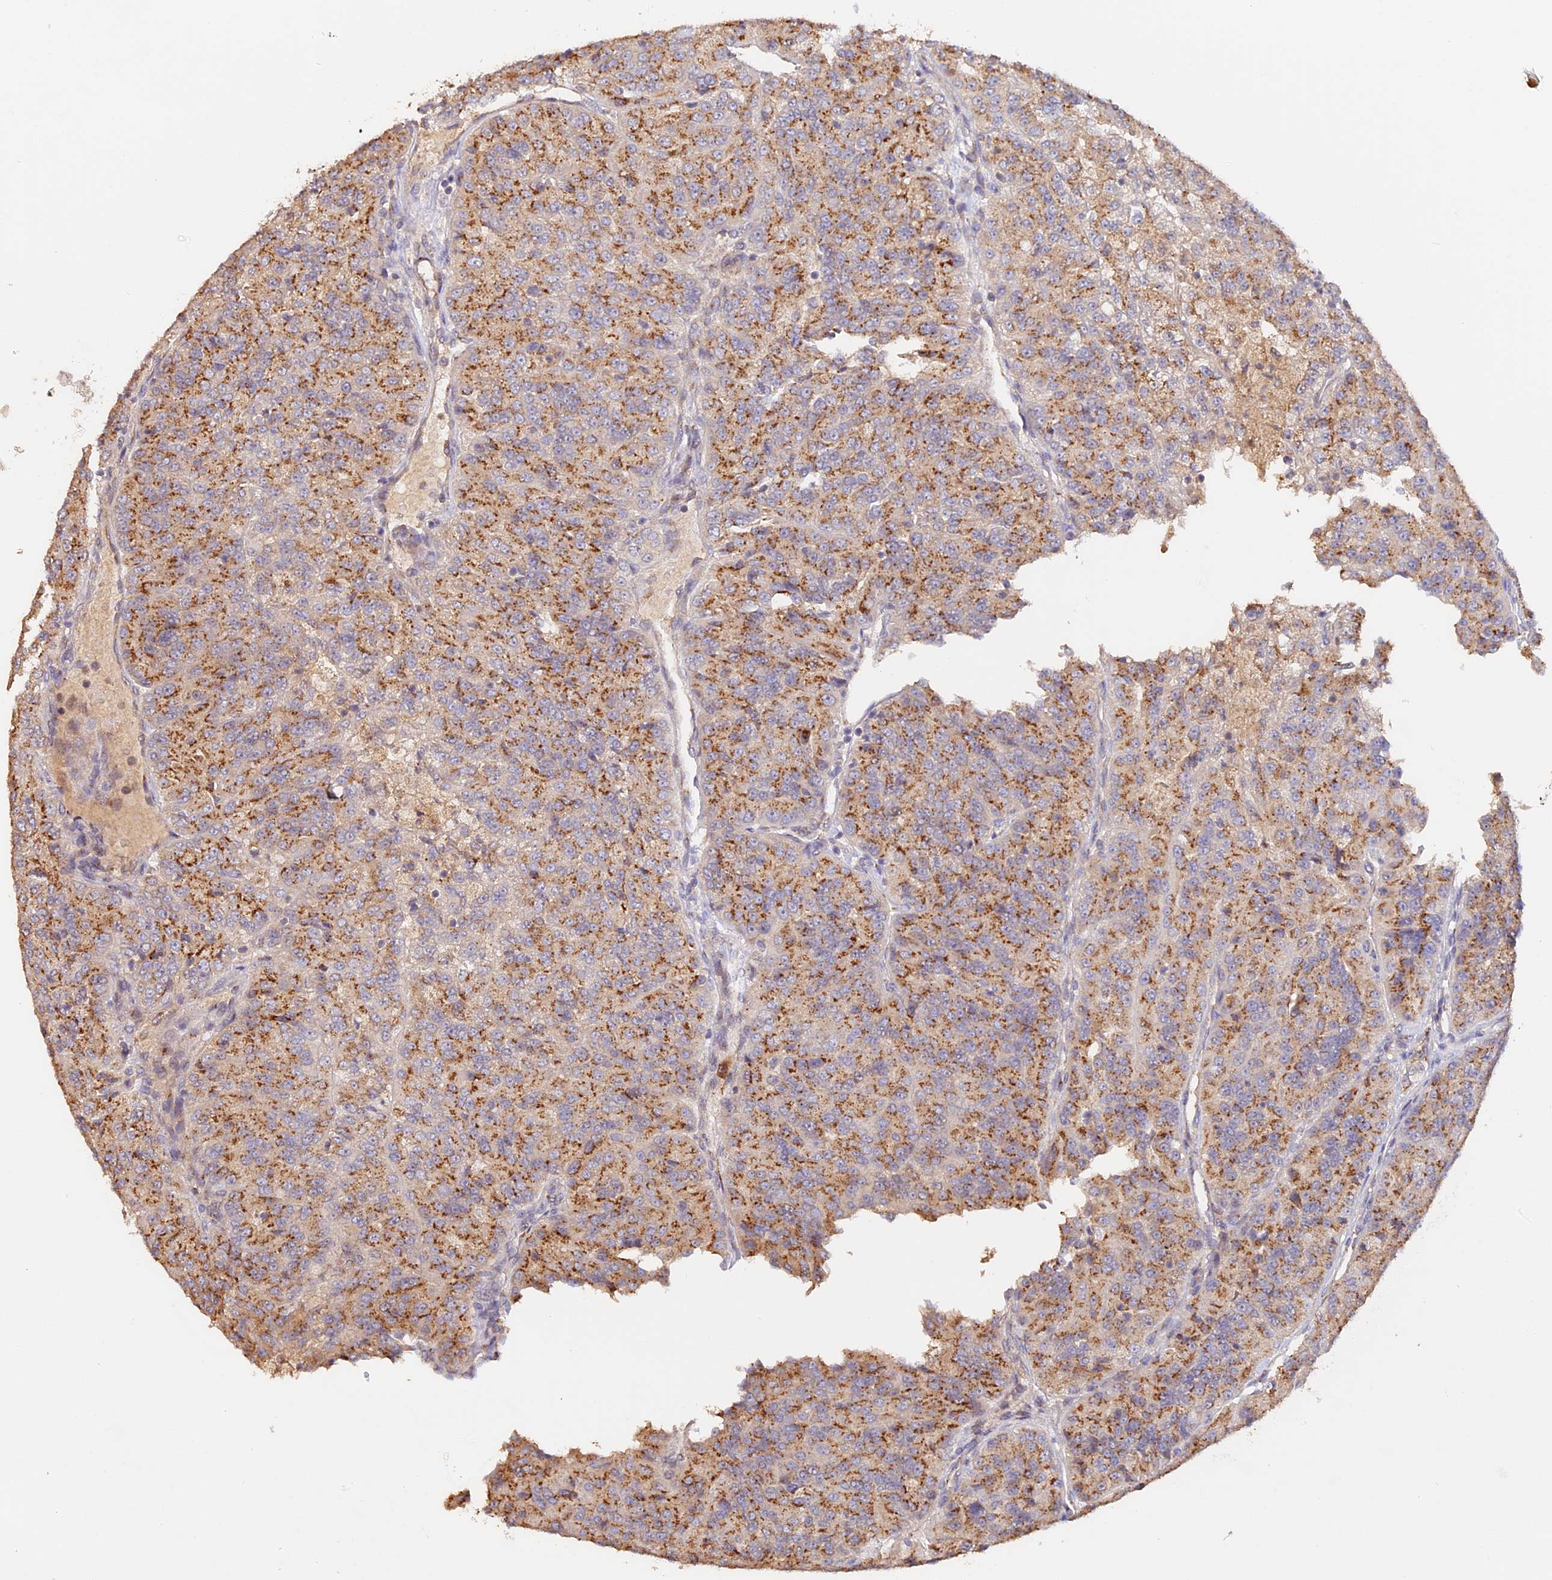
{"staining": {"intensity": "moderate", "quantity": ">75%", "location": "cytoplasmic/membranous"}, "tissue": "renal cancer", "cell_type": "Tumor cells", "image_type": "cancer", "snomed": [{"axis": "morphology", "description": "Adenocarcinoma, NOS"}, {"axis": "topography", "description": "Kidney"}], "caption": "There is medium levels of moderate cytoplasmic/membranous positivity in tumor cells of renal adenocarcinoma, as demonstrated by immunohistochemical staining (brown color).", "gene": "TANGO6", "patient": {"sex": "female", "age": 63}}